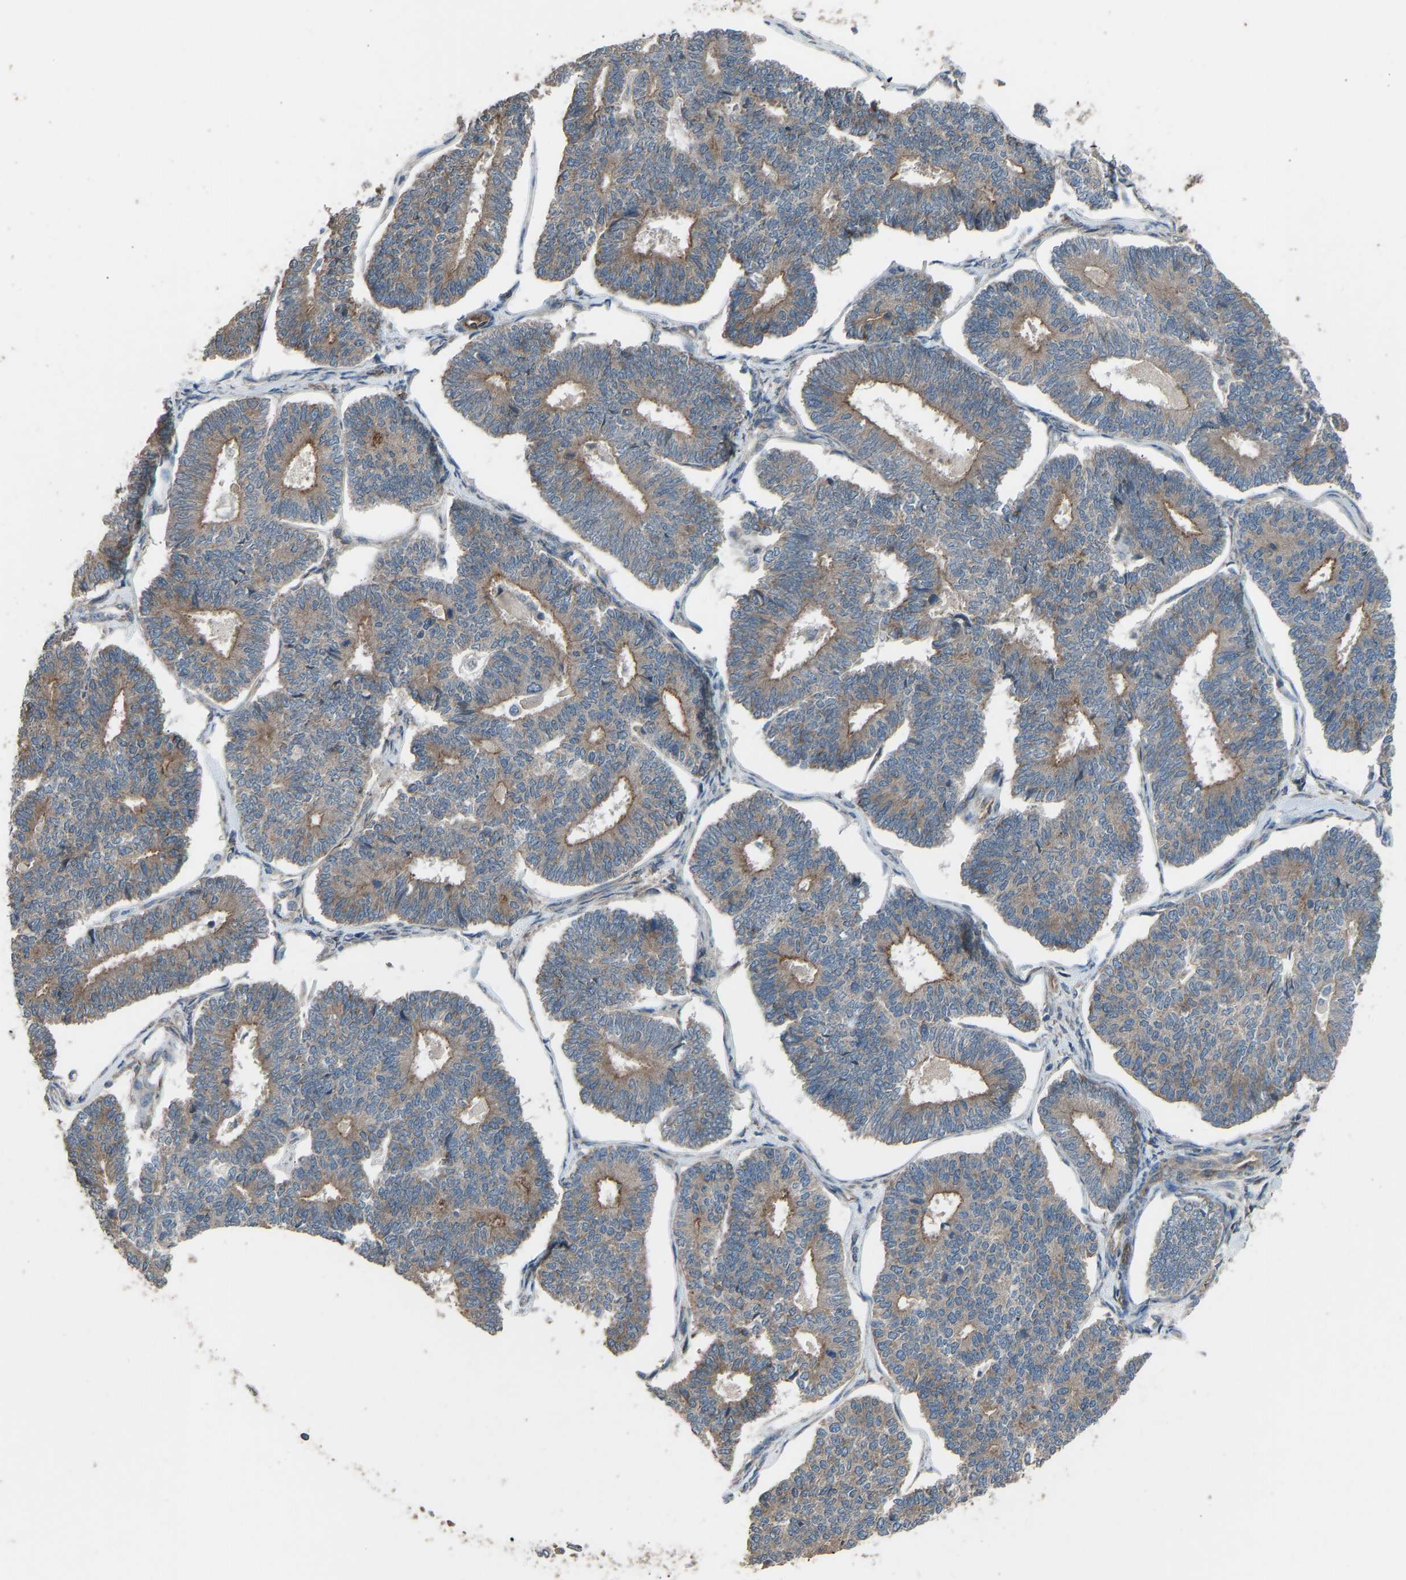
{"staining": {"intensity": "moderate", "quantity": "25%-75%", "location": "cytoplasmic/membranous"}, "tissue": "endometrial cancer", "cell_type": "Tumor cells", "image_type": "cancer", "snomed": [{"axis": "morphology", "description": "Adenocarcinoma, NOS"}, {"axis": "topography", "description": "Endometrium"}], "caption": "The image shows staining of endometrial adenocarcinoma, revealing moderate cytoplasmic/membranous protein positivity (brown color) within tumor cells.", "gene": "SLC43A1", "patient": {"sex": "female", "age": 70}}